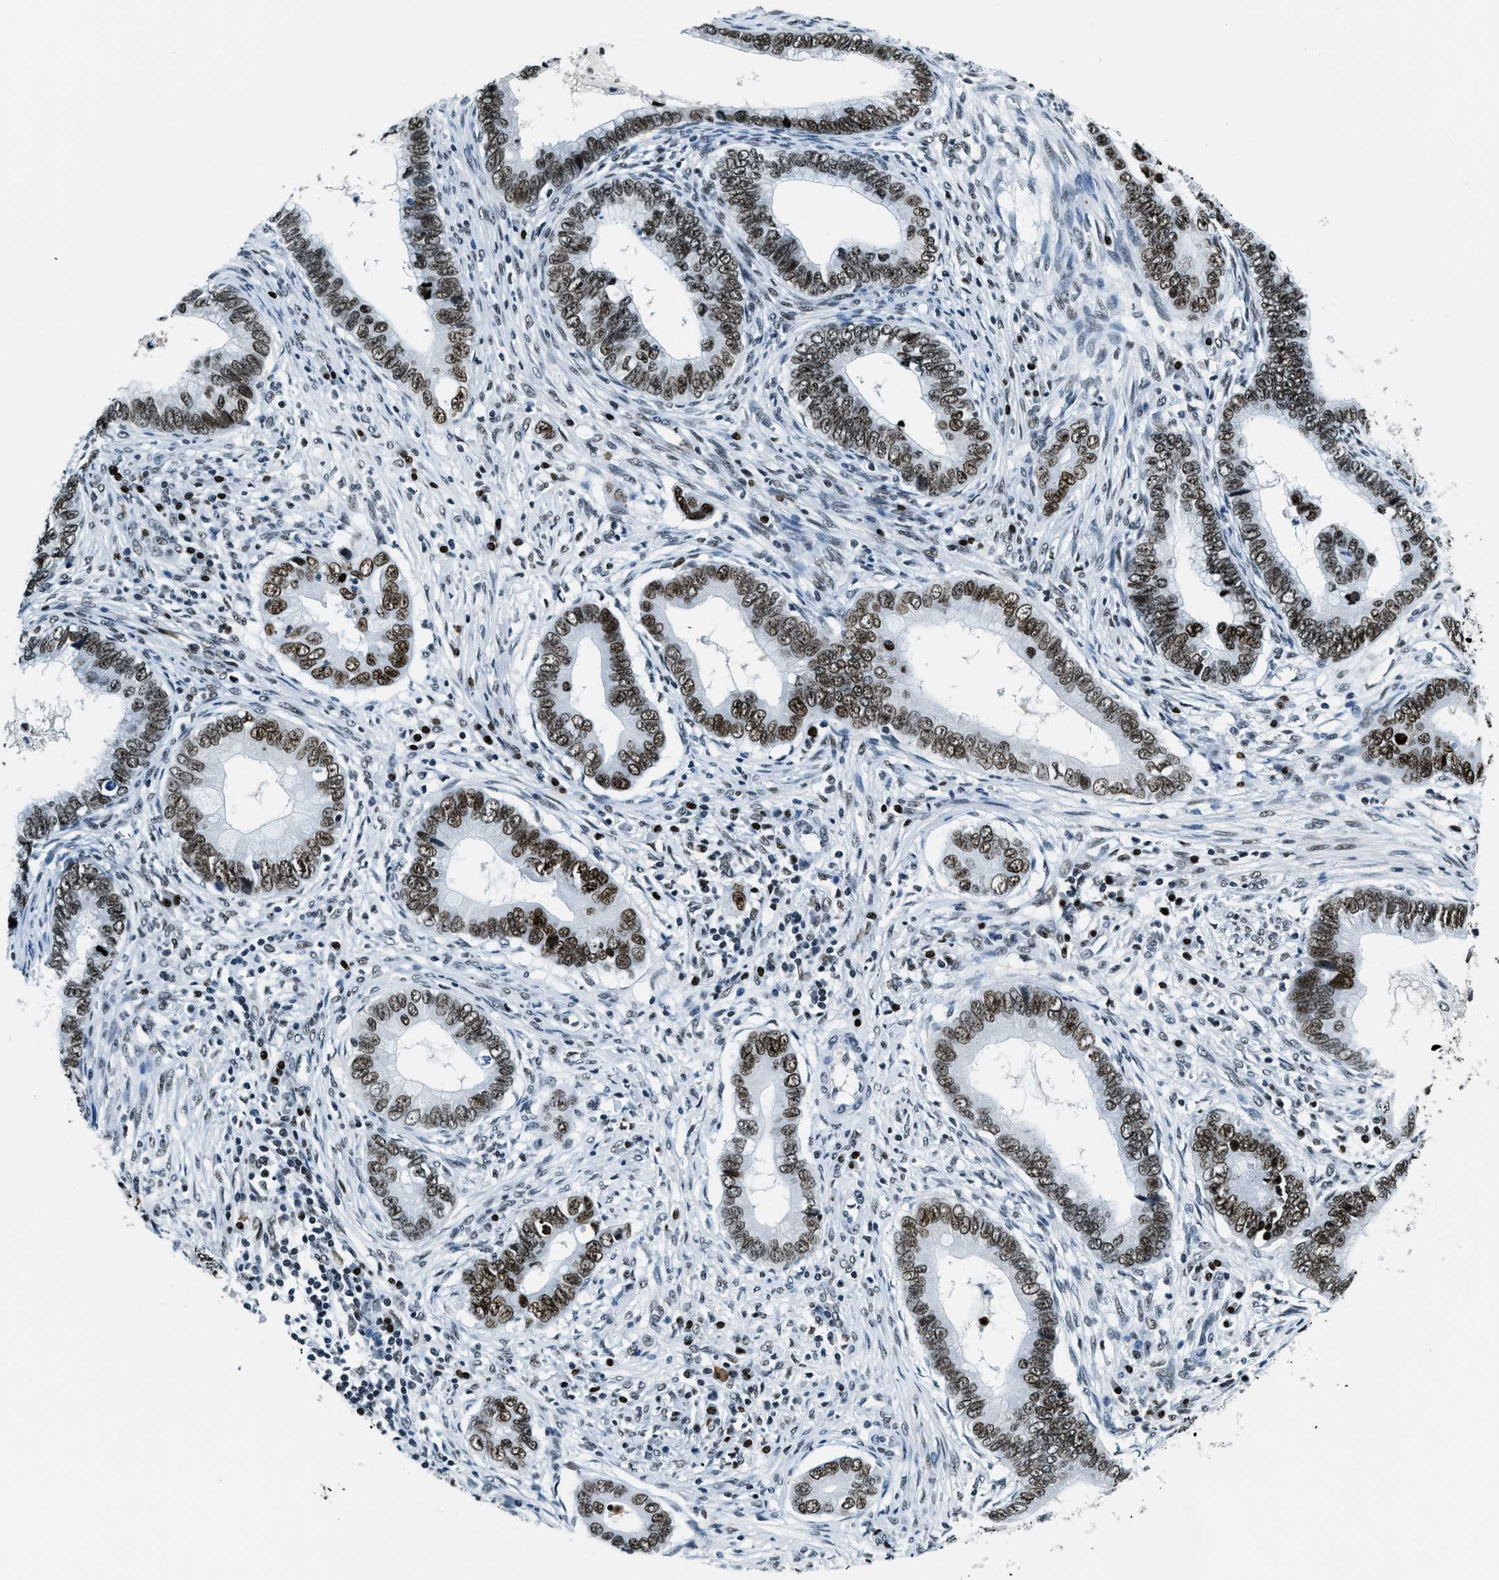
{"staining": {"intensity": "strong", "quantity": ">75%", "location": "nuclear"}, "tissue": "cervical cancer", "cell_type": "Tumor cells", "image_type": "cancer", "snomed": [{"axis": "morphology", "description": "Adenocarcinoma, NOS"}, {"axis": "topography", "description": "Cervix"}], "caption": "Cervical cancer (adenocarcinoma) stained with a protein marker exhibits strong staining in tumor cells.", "gene": "TOP1", "patient": {"sex": "female", "age": 44}}